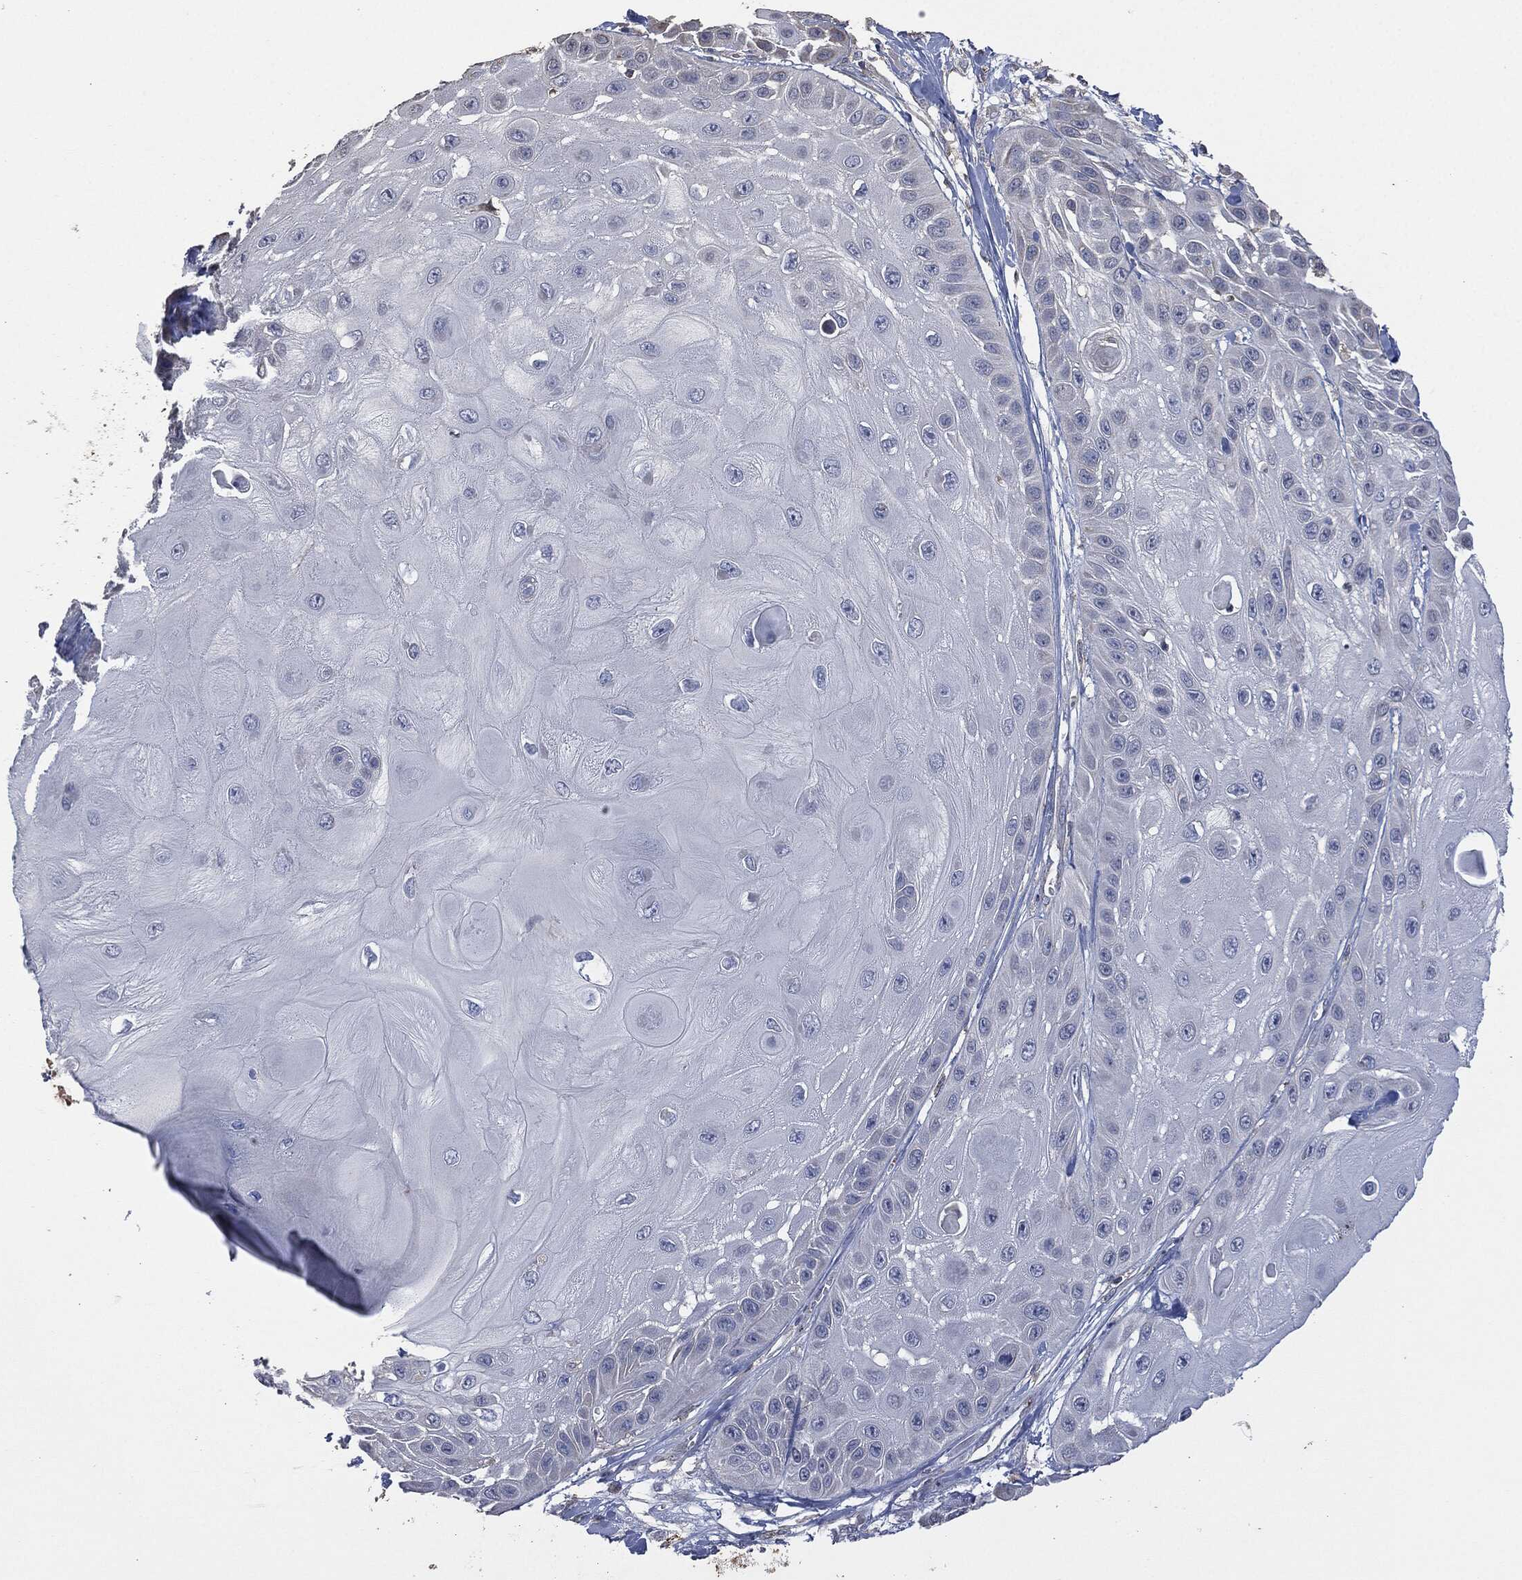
{"staining": {"intensity": "negative", "quantity": "none", "location": "none"}, "tissue": "skin cancer", "cell_type": "Tumor cells", "image_type": "cancer", "snomed": [{"axis": "morphology", "description": "Normal tissue, NOS"}, {"axis": "morphology", "description": "Squamous cell carcinoma, NOS"}, {"axis": "topography", "description": "Skin"}], "caption": "High power microscopy image of an immunohistochemistry (IHC) image of skin cancer (squamous cell carcinoma), revealing no significant expression in tumor cells.", "gene": "CD33", "patient": {"sex": "male", "age": 79}}